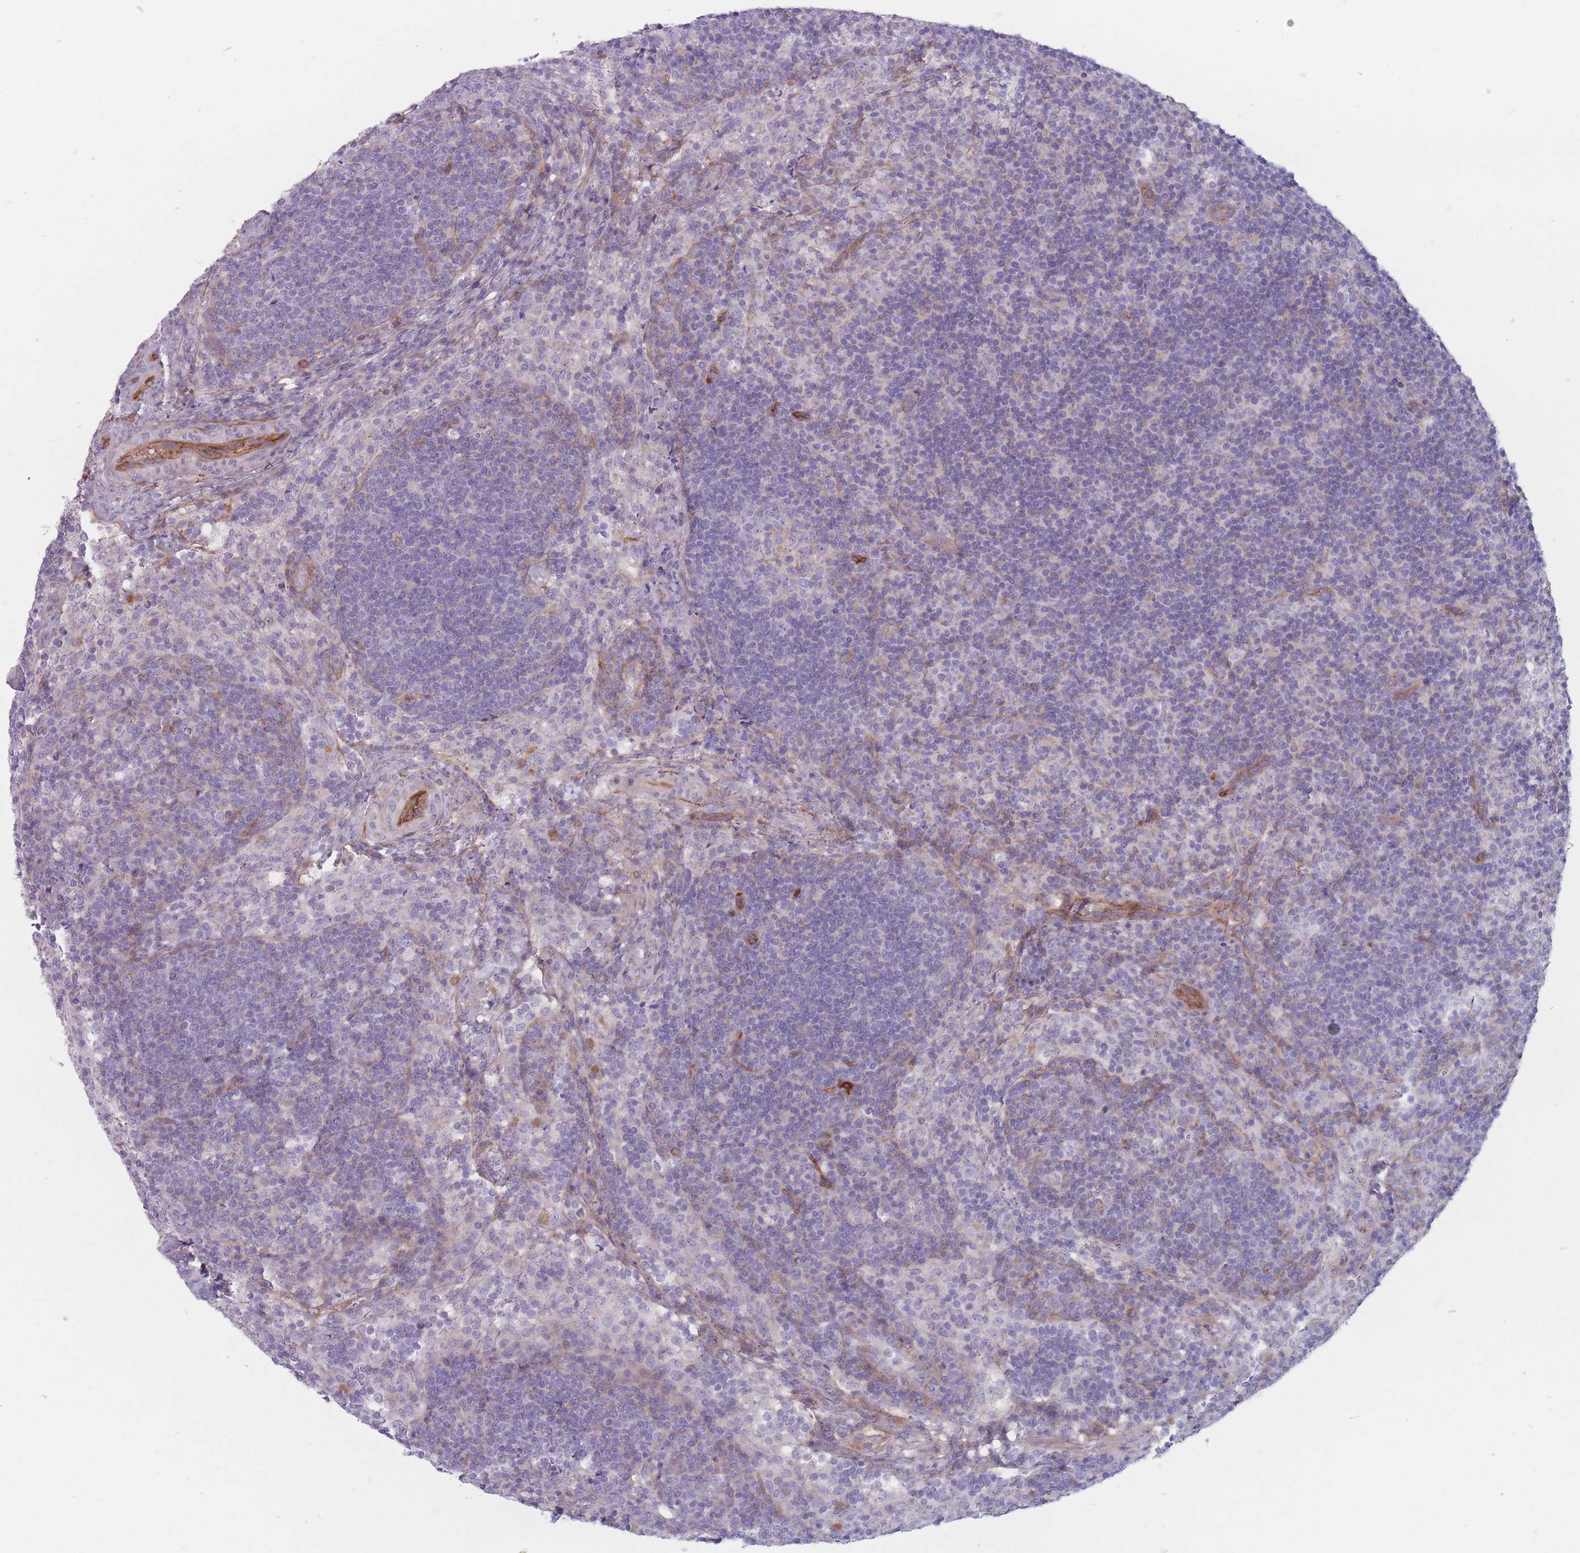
{"staining": {"intensity": "negative", "quantity": "none", "location": "none"}, "tissue": "lymph node", "cell_type": "Germinal center cells", "image_type": "normal", "snomed": [{"axis": "morphology", "description": "Normal tissue, NOS"}, {"axis": "topography", "description": "Lymph node"}], "caption": "Immunohistochemical staining of benign human lymph node reveals no significant staining in germinal center cells. (DAB (3,3'-diaminobenzidine) IHC with hematoxylin counter stain).", "gene": "PLPP1", "patient": {"sex": "female", "age": 30}}